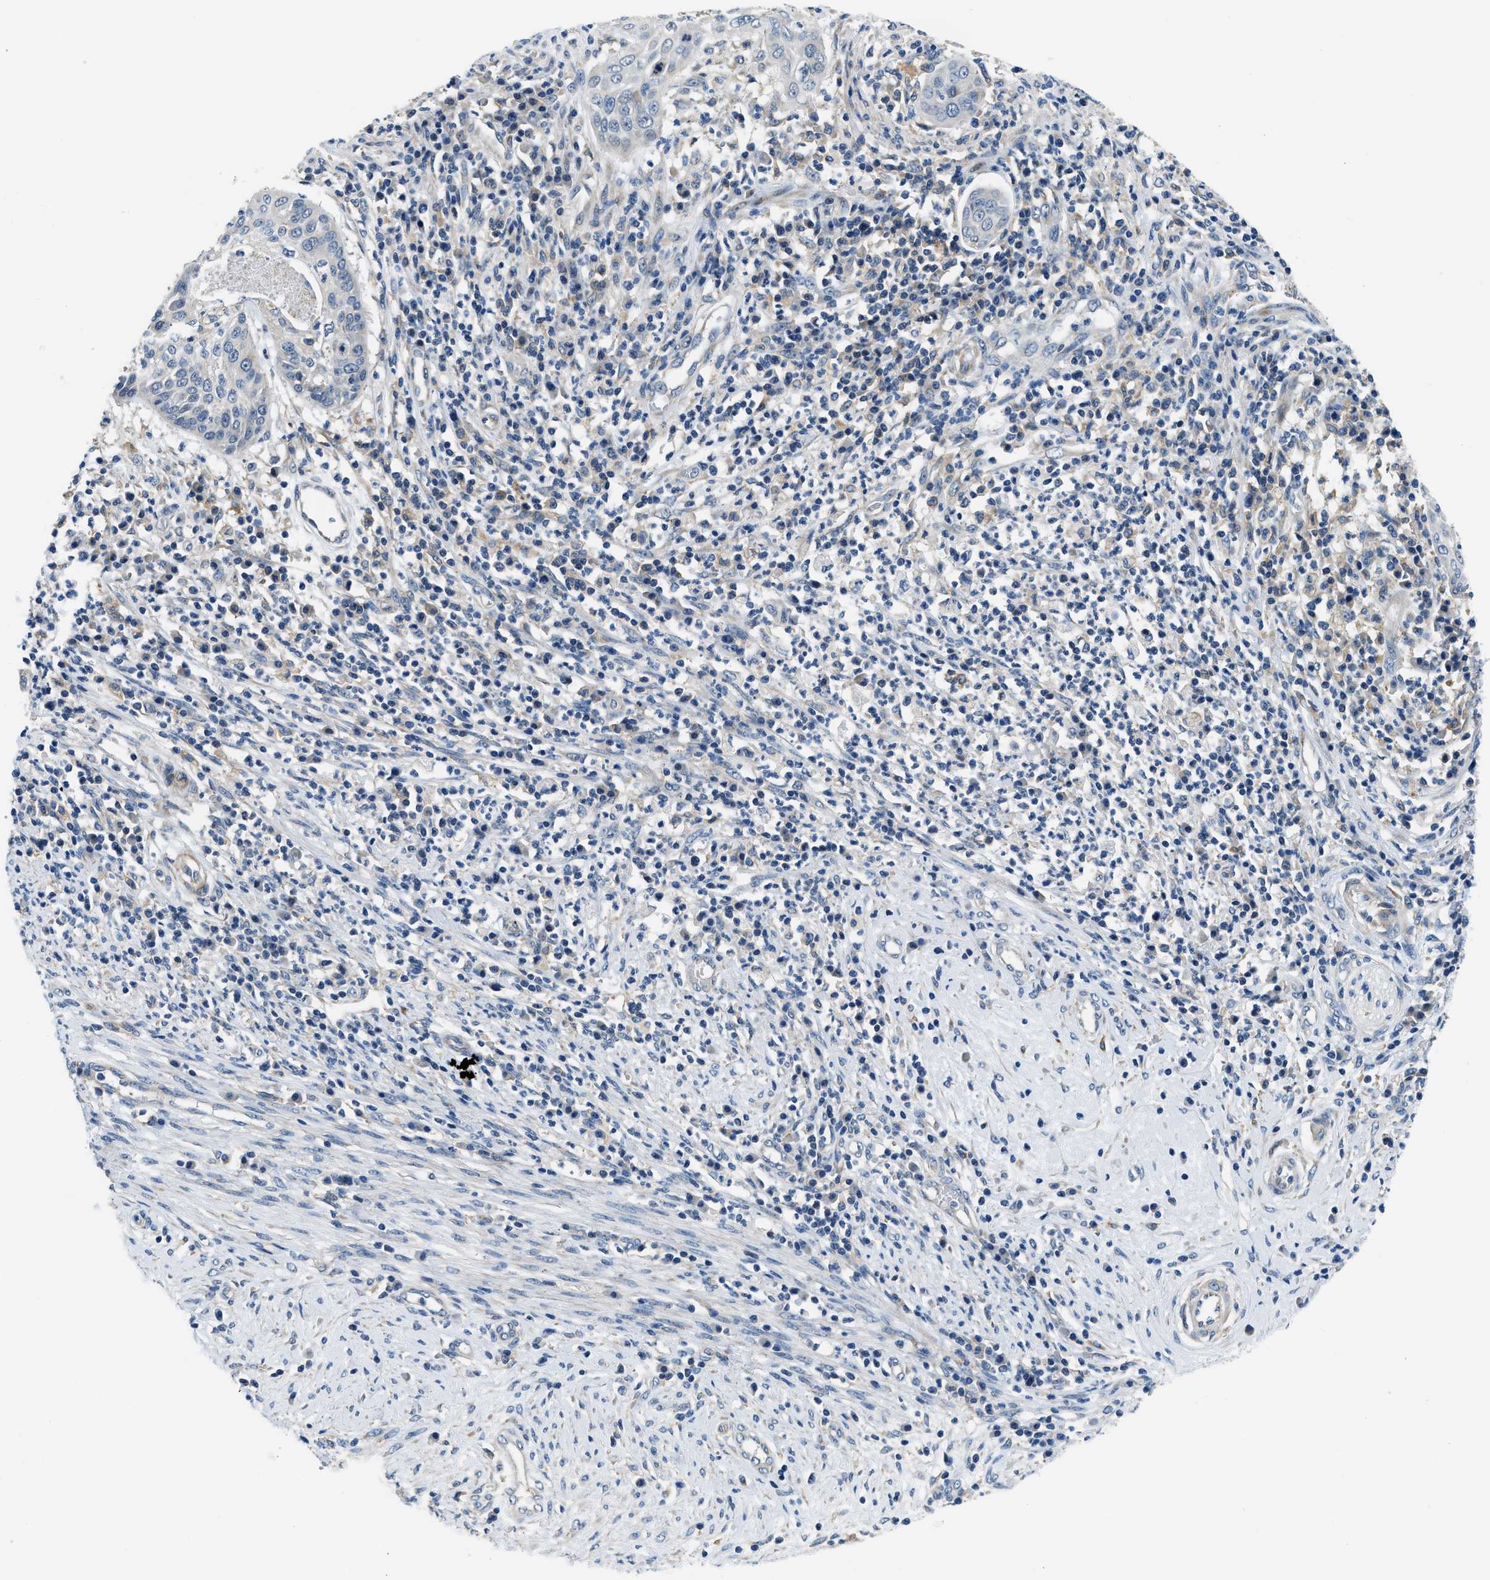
{"staining": {"intensity": "negative", "quantity": "none", "location": "none"}, "tissue": "cervical cancer", "cell_type": "Tumor cells", "image_type": "cancer", "snomed": [{"axis": "morphology", "description": "Normal tissue, NOS"}, {"axis": "morphology", "description": "Squamous cell carcinoma, NOS"}, {"axis": "topography", "description": "Cervix"}], "caption": "An immunohistochemistry (IHC) micrograph of cervical squamous cell carcinoma is shown. There is no staining in tumor cells of cervical squamous cell carcinoma. (DAB (3,3'-diaminobenzidine) immunohistochemistry (IHC) visualized using brightfield microscopy, high magnification).", "gene": "LPIN2", "patient": {"sex": "female", "age": 39}}